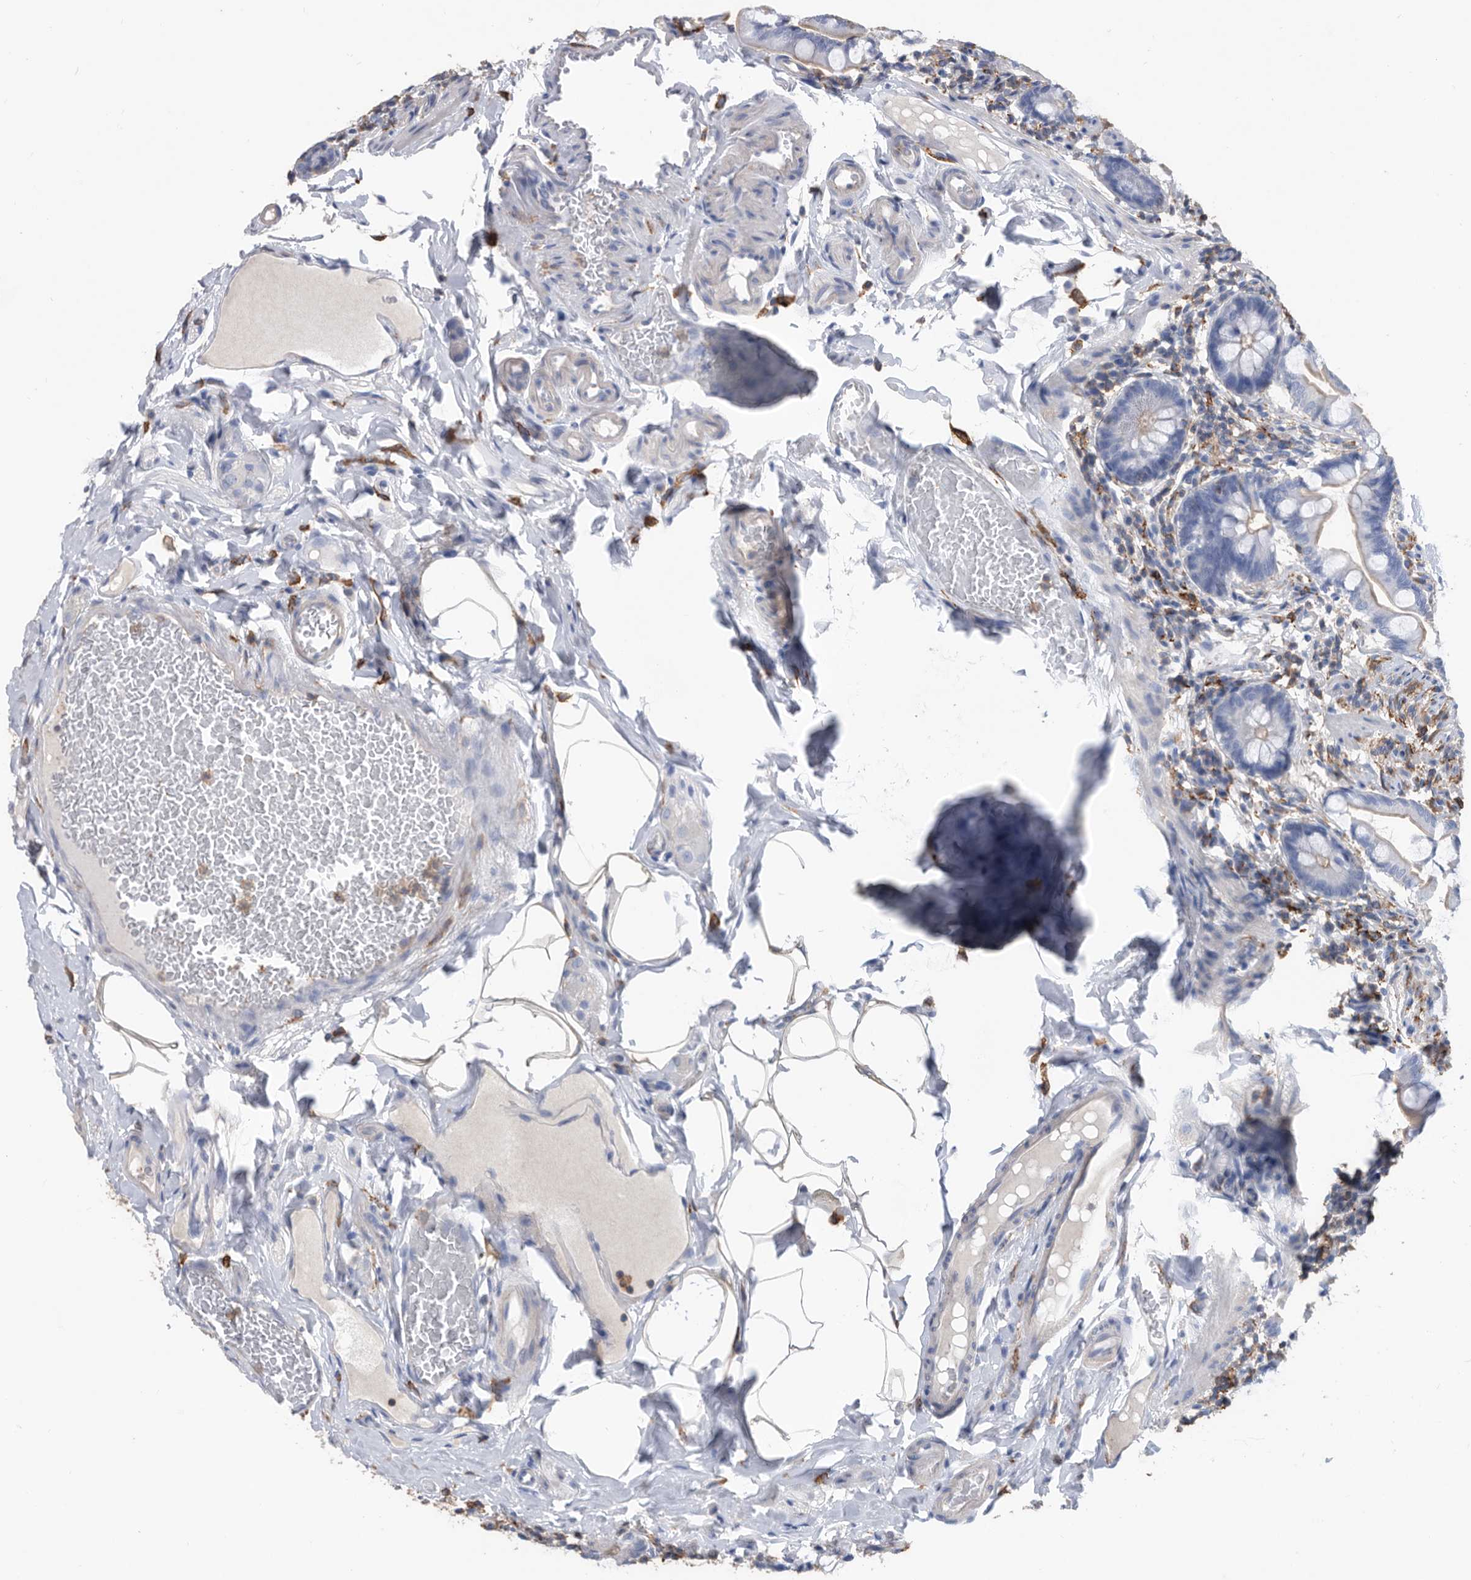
{"staining": {"intensity": "weak", "quantity": "<25%", "location": "cytoplasmic/membranous"}, "tissue": "small intestine", "cell_type": "Glandular cells", "image_type": "normal", "snomed": [{"axis": "morphology", "description": "Normal tissue, NOS"}, {"axis": "topography", "description": "Small intestine"}], "caption": "Immunohistochemical staining of unremarkable small intestine shows no significant staining in glandular cells. (DAB (3,3'-diaminobenzidine) immunohistochemistry visualized using brightfield microscopy, high magnification).", "gene": "MS4A4A", "patient": {"sex": "male", "age": 41}}